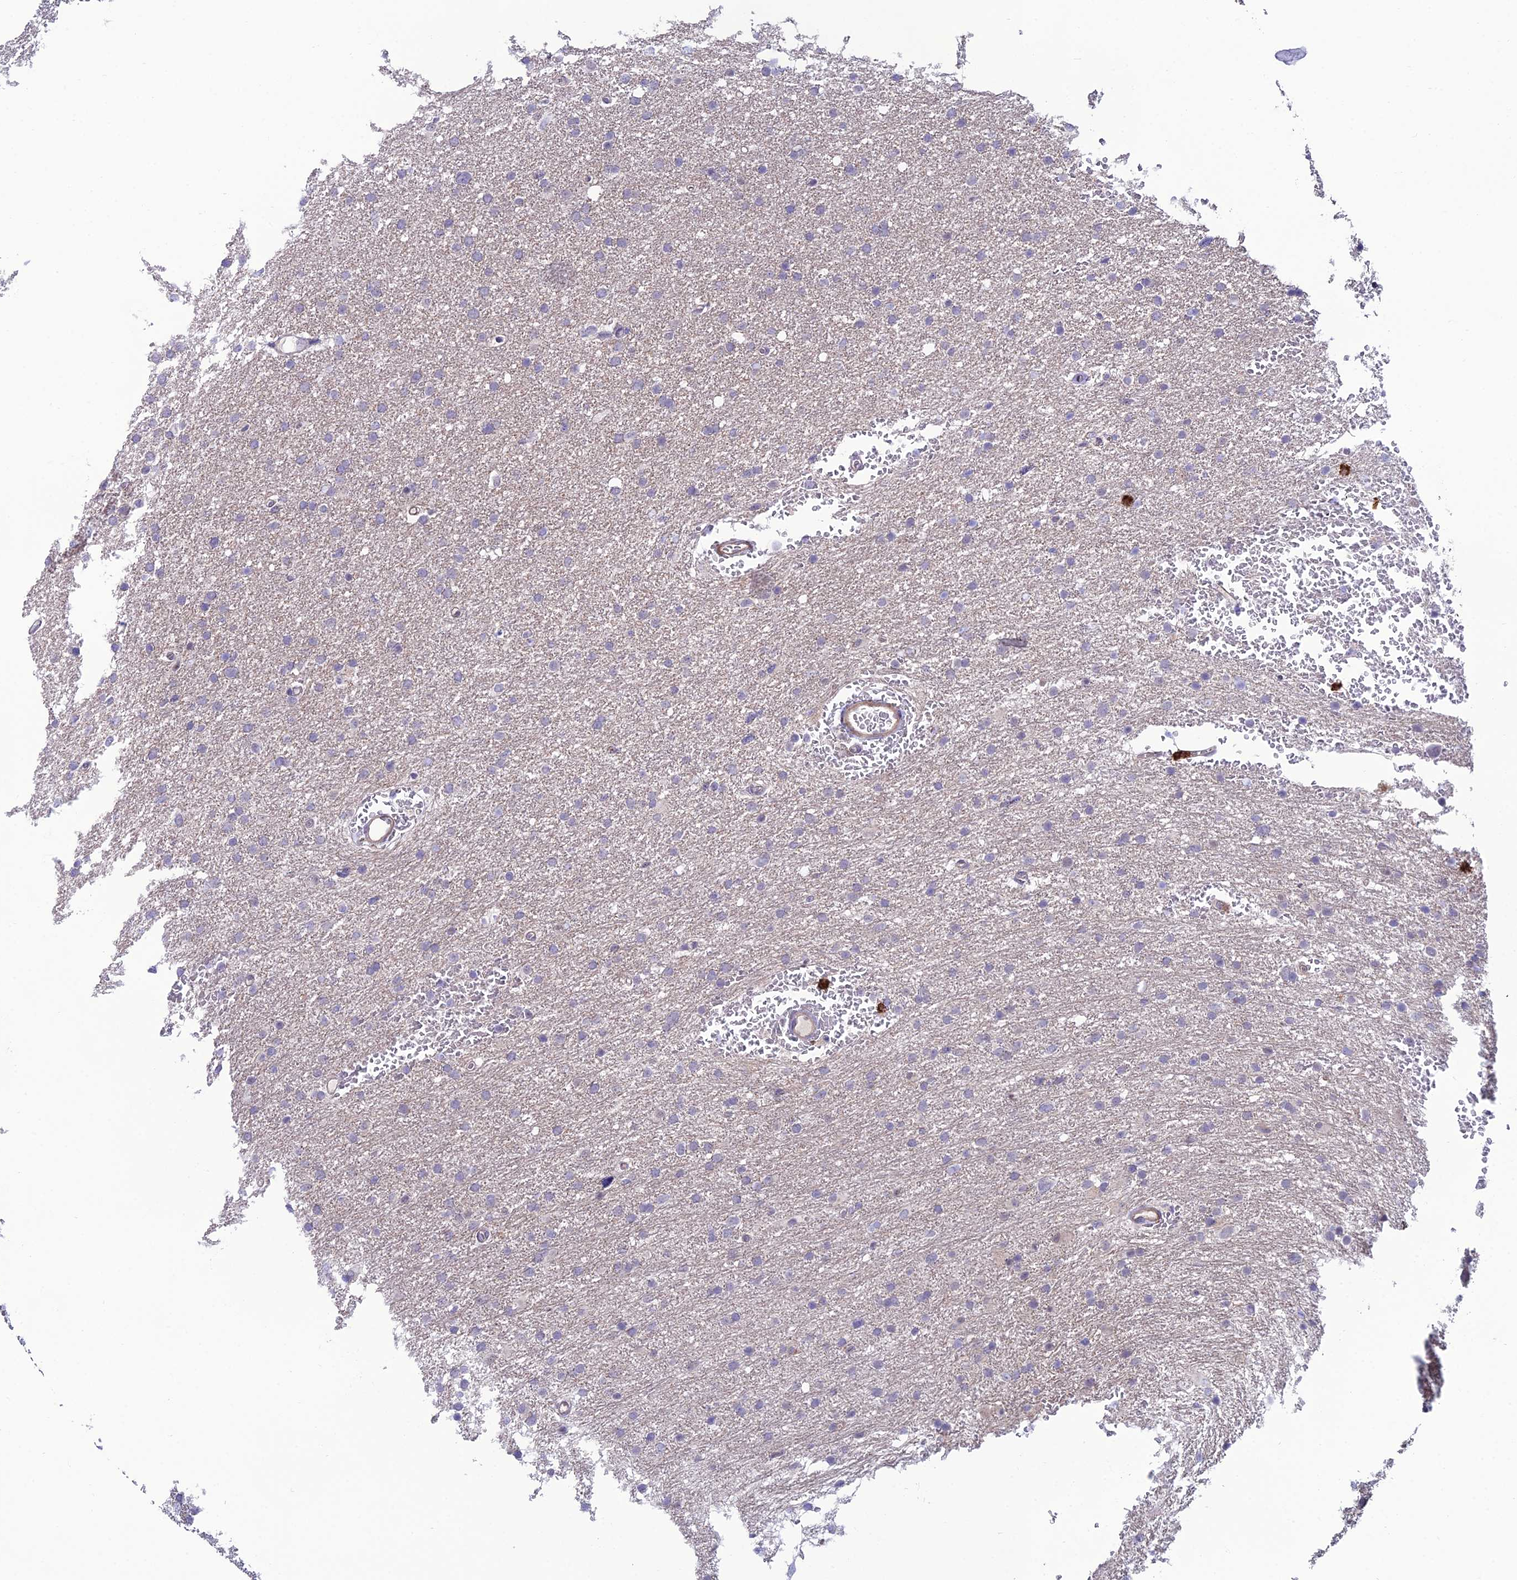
{"staining": {"intensity": "negative", "quantity": "none", "location": "none"}, "tissue": "glioma", "cell_type": "Tumor cells", "image_type": "cancer", "snomed": [{"axis": "morphology", "description": "Glioma, malignant, High grade"}, {"axis": "topography", "description": "Cerebral cortex"}], "caption": "Tumor cells show no significant positivity in glioma.", "gene": "COL6A6", "patient": {"sex": "female", "age": 36}}